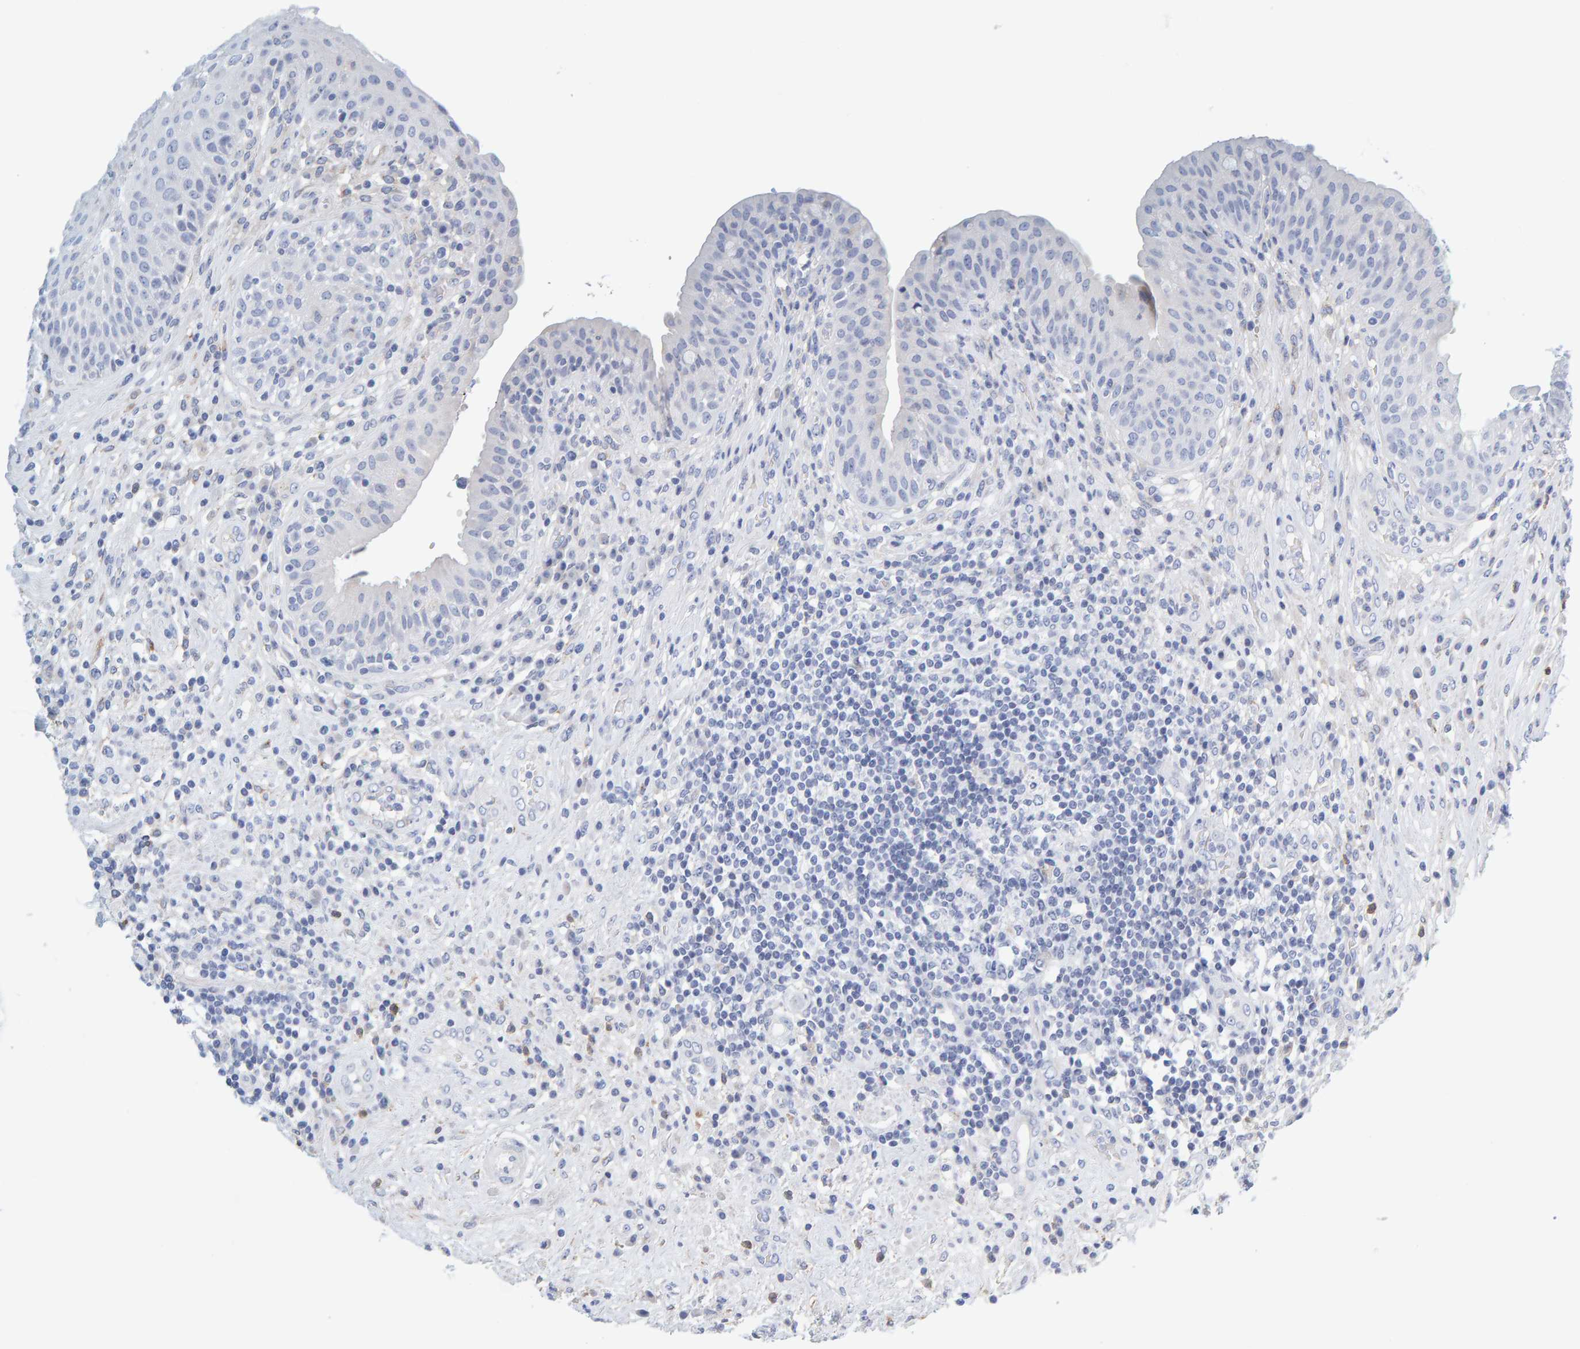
{"staining": {"intensity": "negative", "quantity": "none", "location": "none"}, "tissue": "urinary bladder", "cell_type": "Urothelial cells", "image_type": "normal", "snomed": [{"axis": "morphology", "description": "Normal tissue, NOS"}, {"axis": "topography", "description": "Urinary bladder"}], "caption": "High magnification brightfield microscopy of normal urinary bladder stained with DAB (brown) and counterstained with hematoxylin (blue): urothelial cells show no significant positivity. Nuclei are stained in blue.", "gene": "MOG", "patient": {"sex": "female", "age": 62}}